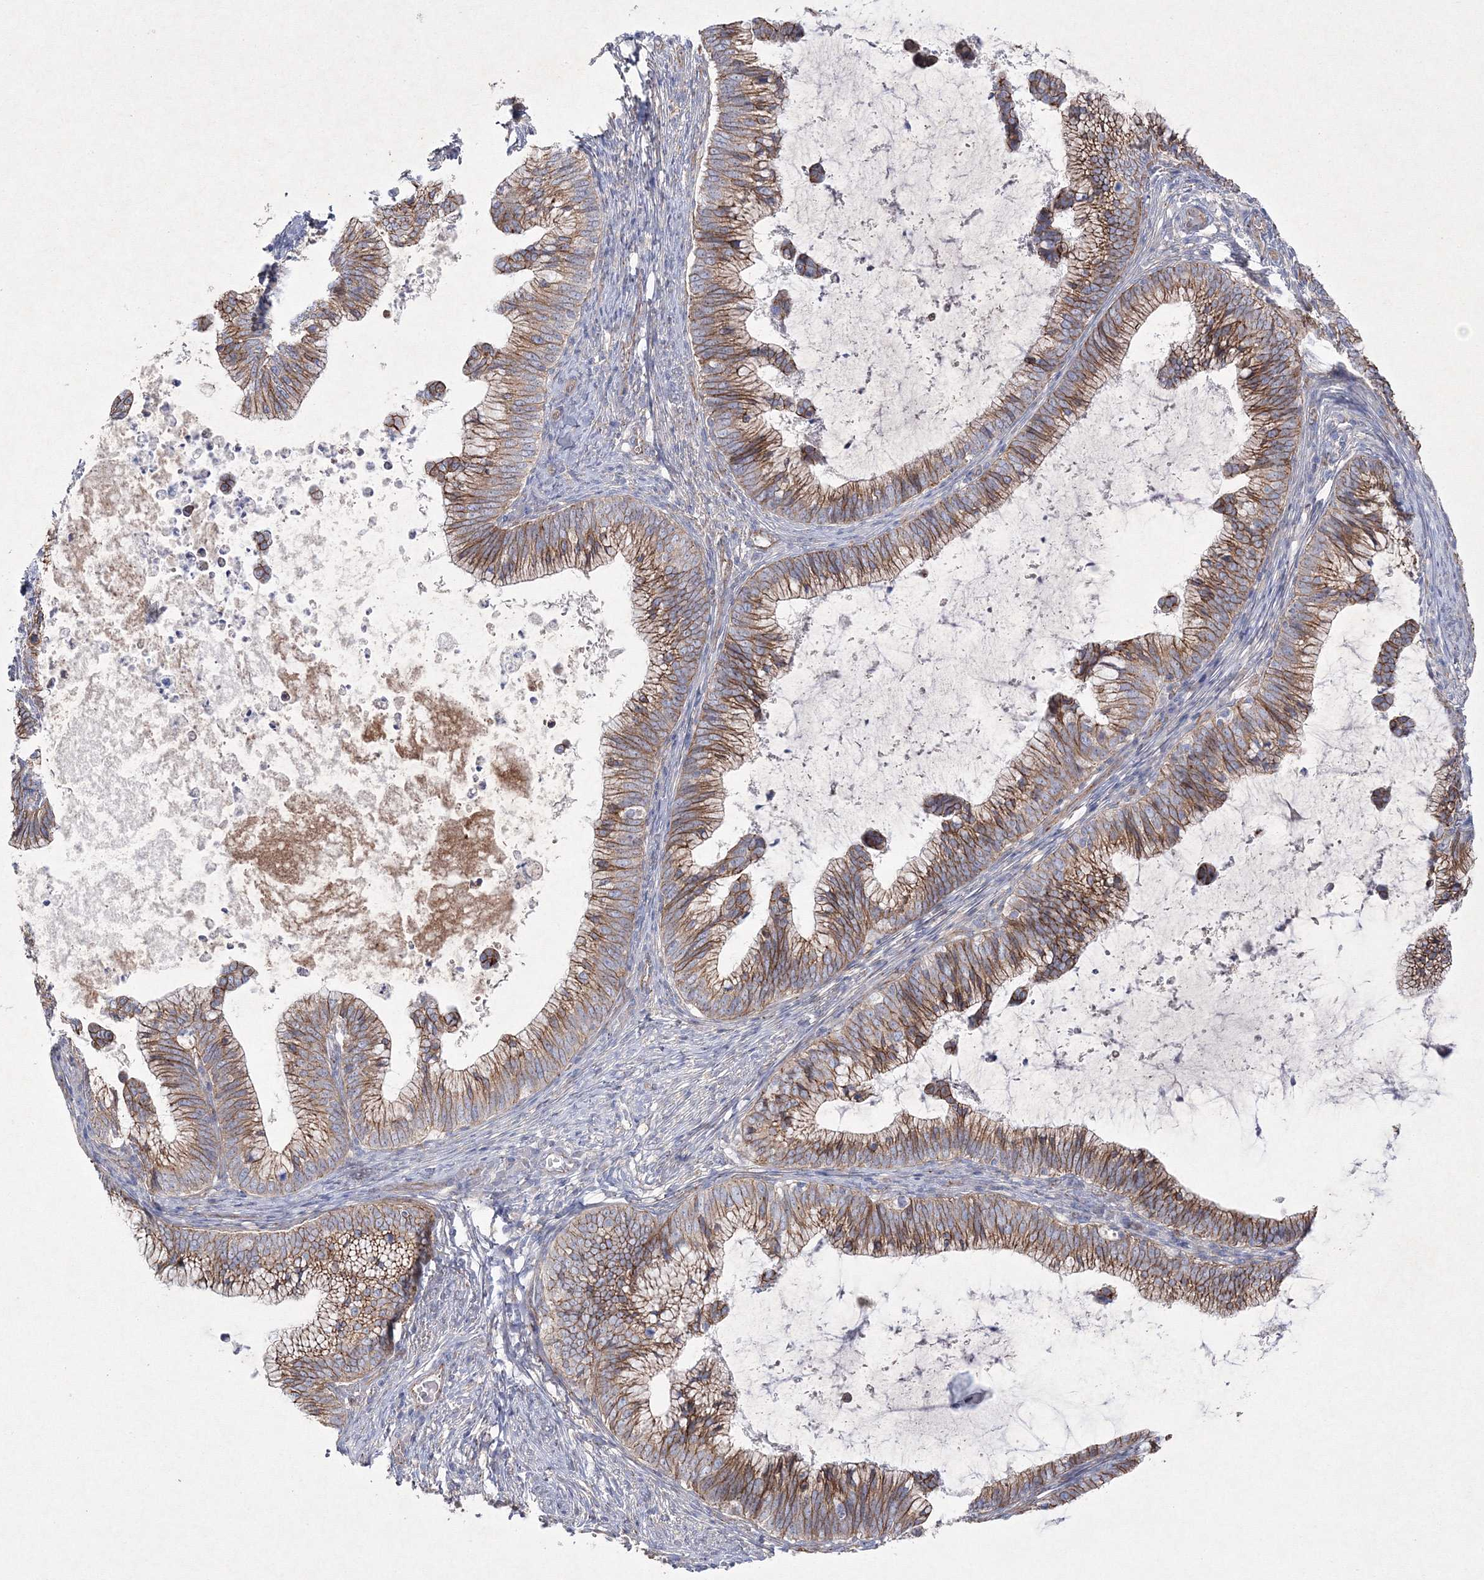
{"staining": {"intensity": "moderate", "quantity": ">75%", "location": "cytoplasmic/membranous"}, "tissue": "cervical cancer", "cell_type": "Tumor cells", "image_type": "cancer", "snomed": [{"axis": "morphology", "description": "Adenocarcinoma, NOS"}, {"axis": "topography", "description": "Cervix"}], "caption": "An image showing moderate cytoplasmic/membranous staining in approximately >75% of tumor cells in cervical adenocarcinoma, as visualized by brown immunohistochemical staining.", "gene": "NAA40", "patient": {"sex": "female", "age": 36}}